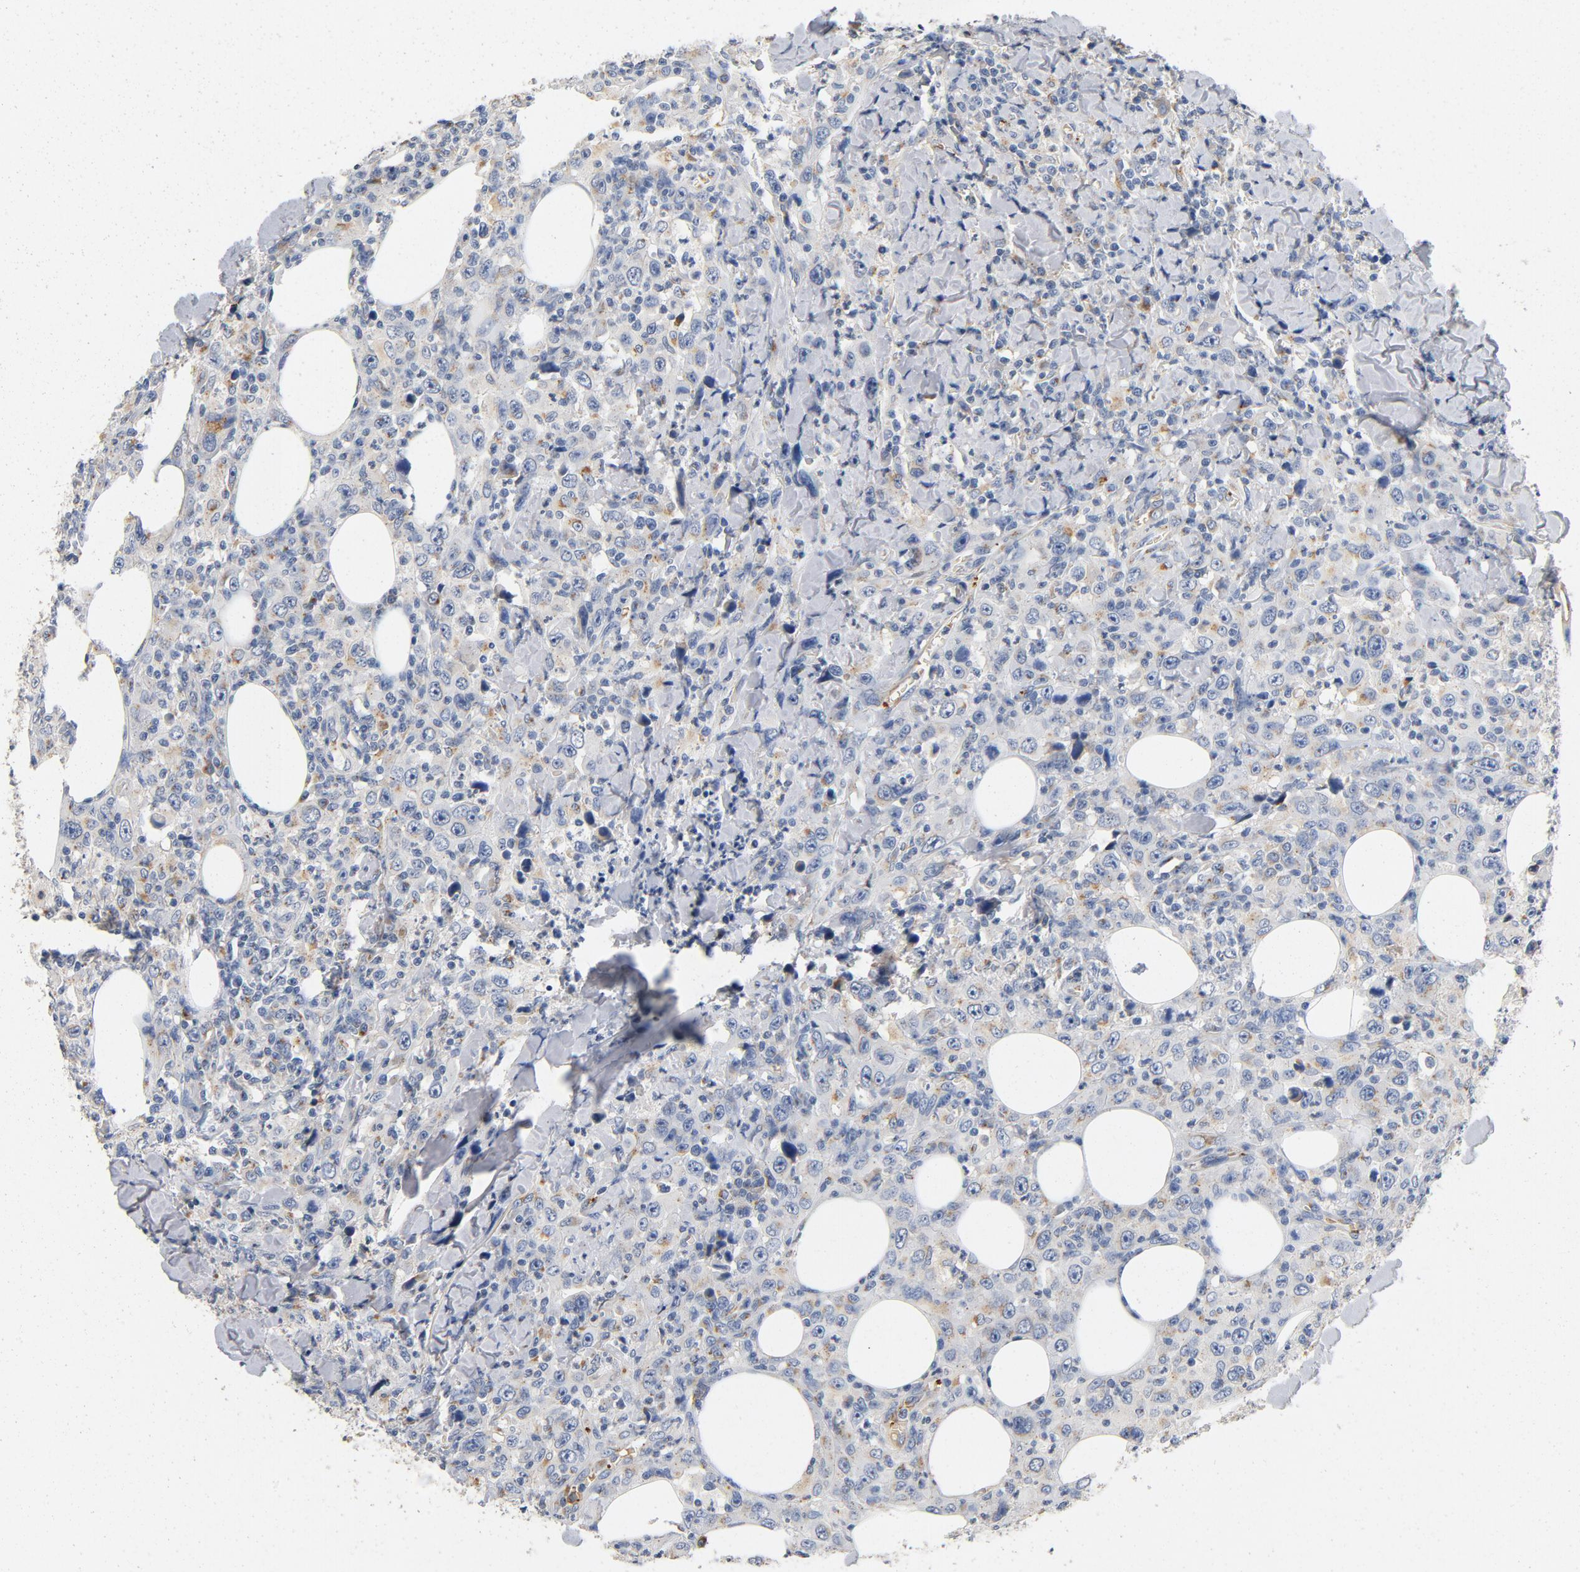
{"staining": {"intensity": "negative", "quantity": "none", "location": "none"}, "tissue": "thyroid cancer", "cell_type": "Tumor cells", "image_type": "cancer", "snomed": [{"axis": "morphology", "description": "Carcinoma, NOS"}, {"axis": "topography", "description": "Thyroid gland"}], "caption": "High magnification brightfield microscopy of carcinoma (thyroid) stained with DAB (3,3'-diaminobenzidine) (brown) and counterstained with hematoxylin (blue): tumor cells show no significant positivity.", "gene": "LMAN2", "patient": {"sex": "female", "age": 77}}